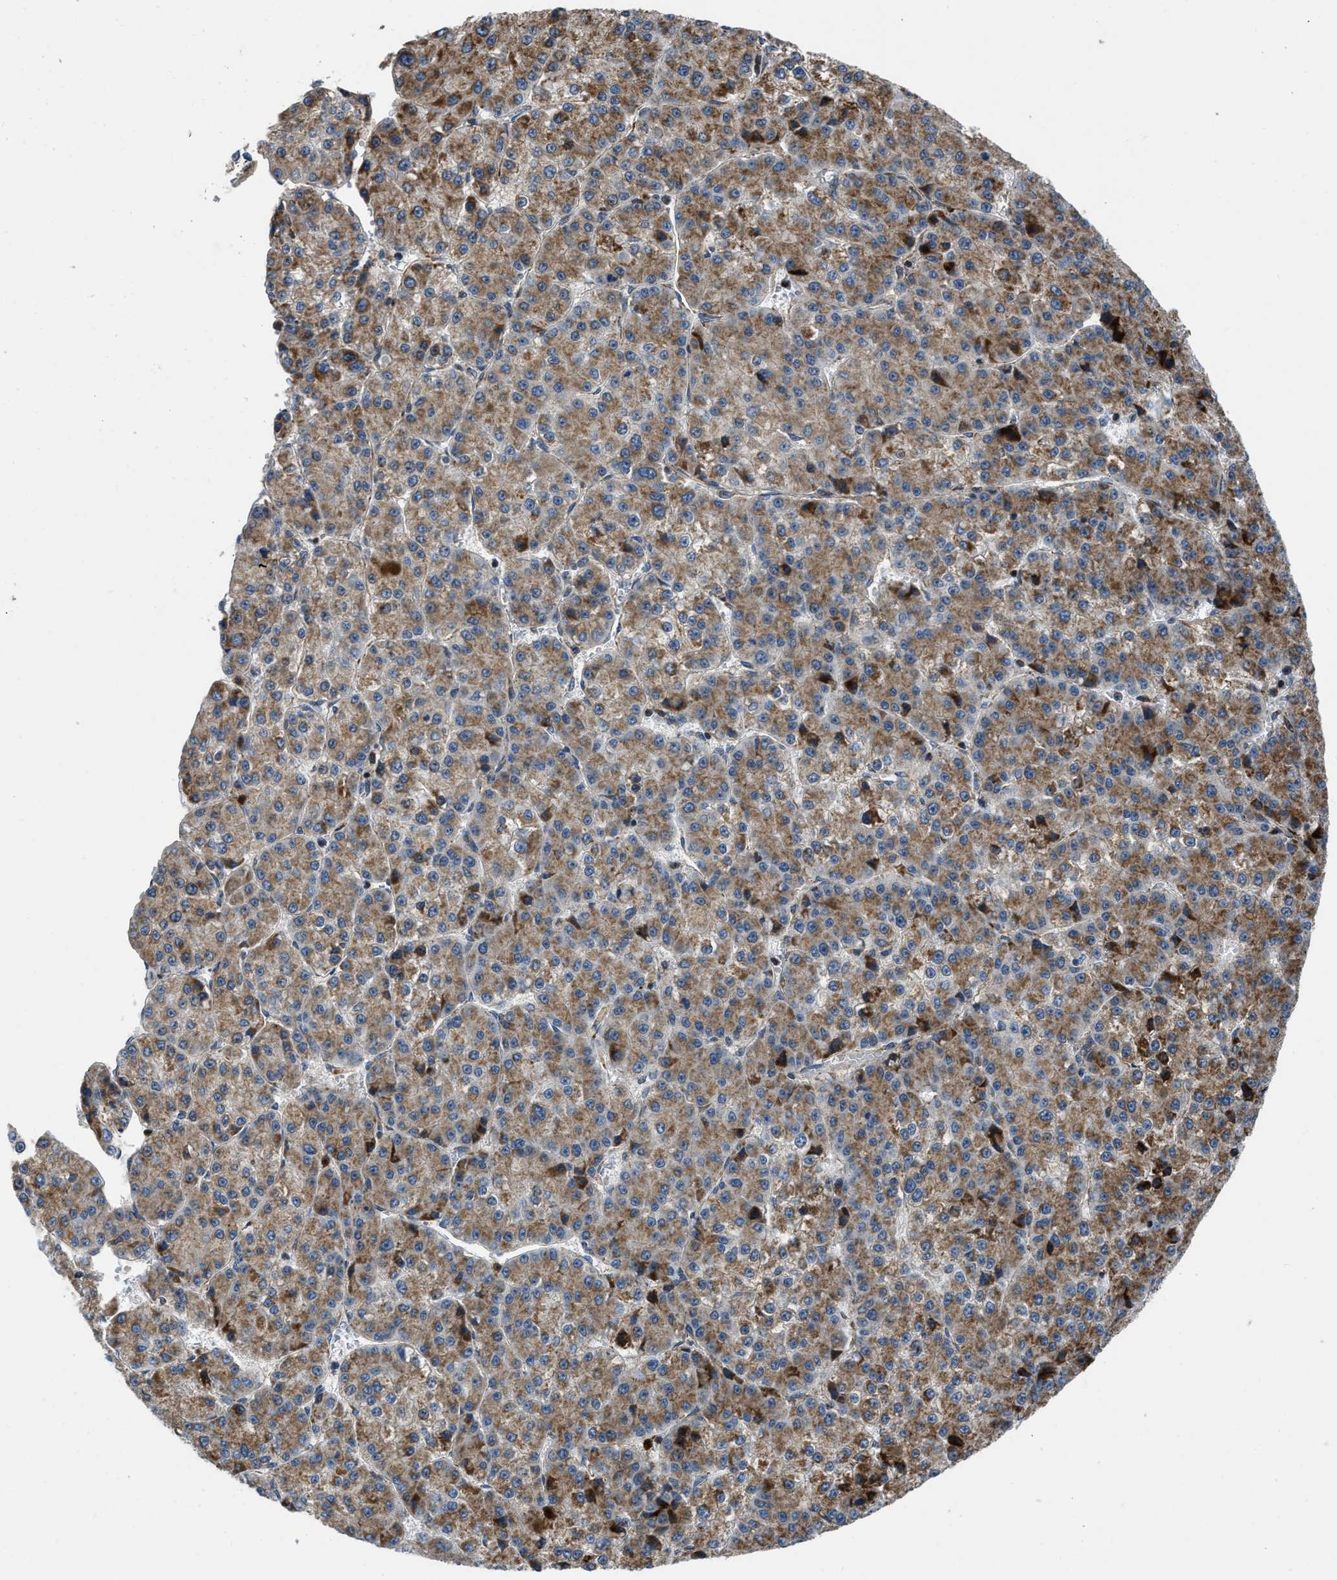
{"staining": {"intensity": "moderate", "quantity": ">75%", "location": "cytoplasmic/membranous"}, "tissue": "liver cancer", "cell_type": "Tumor cells", "image_type": "cancer", "snomed": [{"axis": "morphology", "description": "Carcinoma, Hepatocellular, NOS"}, {"axis": "topography", "description": "Liver"}], "caption": "This is an image of immunohistochemistry staining of liver cancer (hepatocellular carcinoma), which shows moderate expression in the cytoplasmic/membranous of tumor cells.", "gene": "GSDME", "patient": {"sex": "female", "age": 73}}